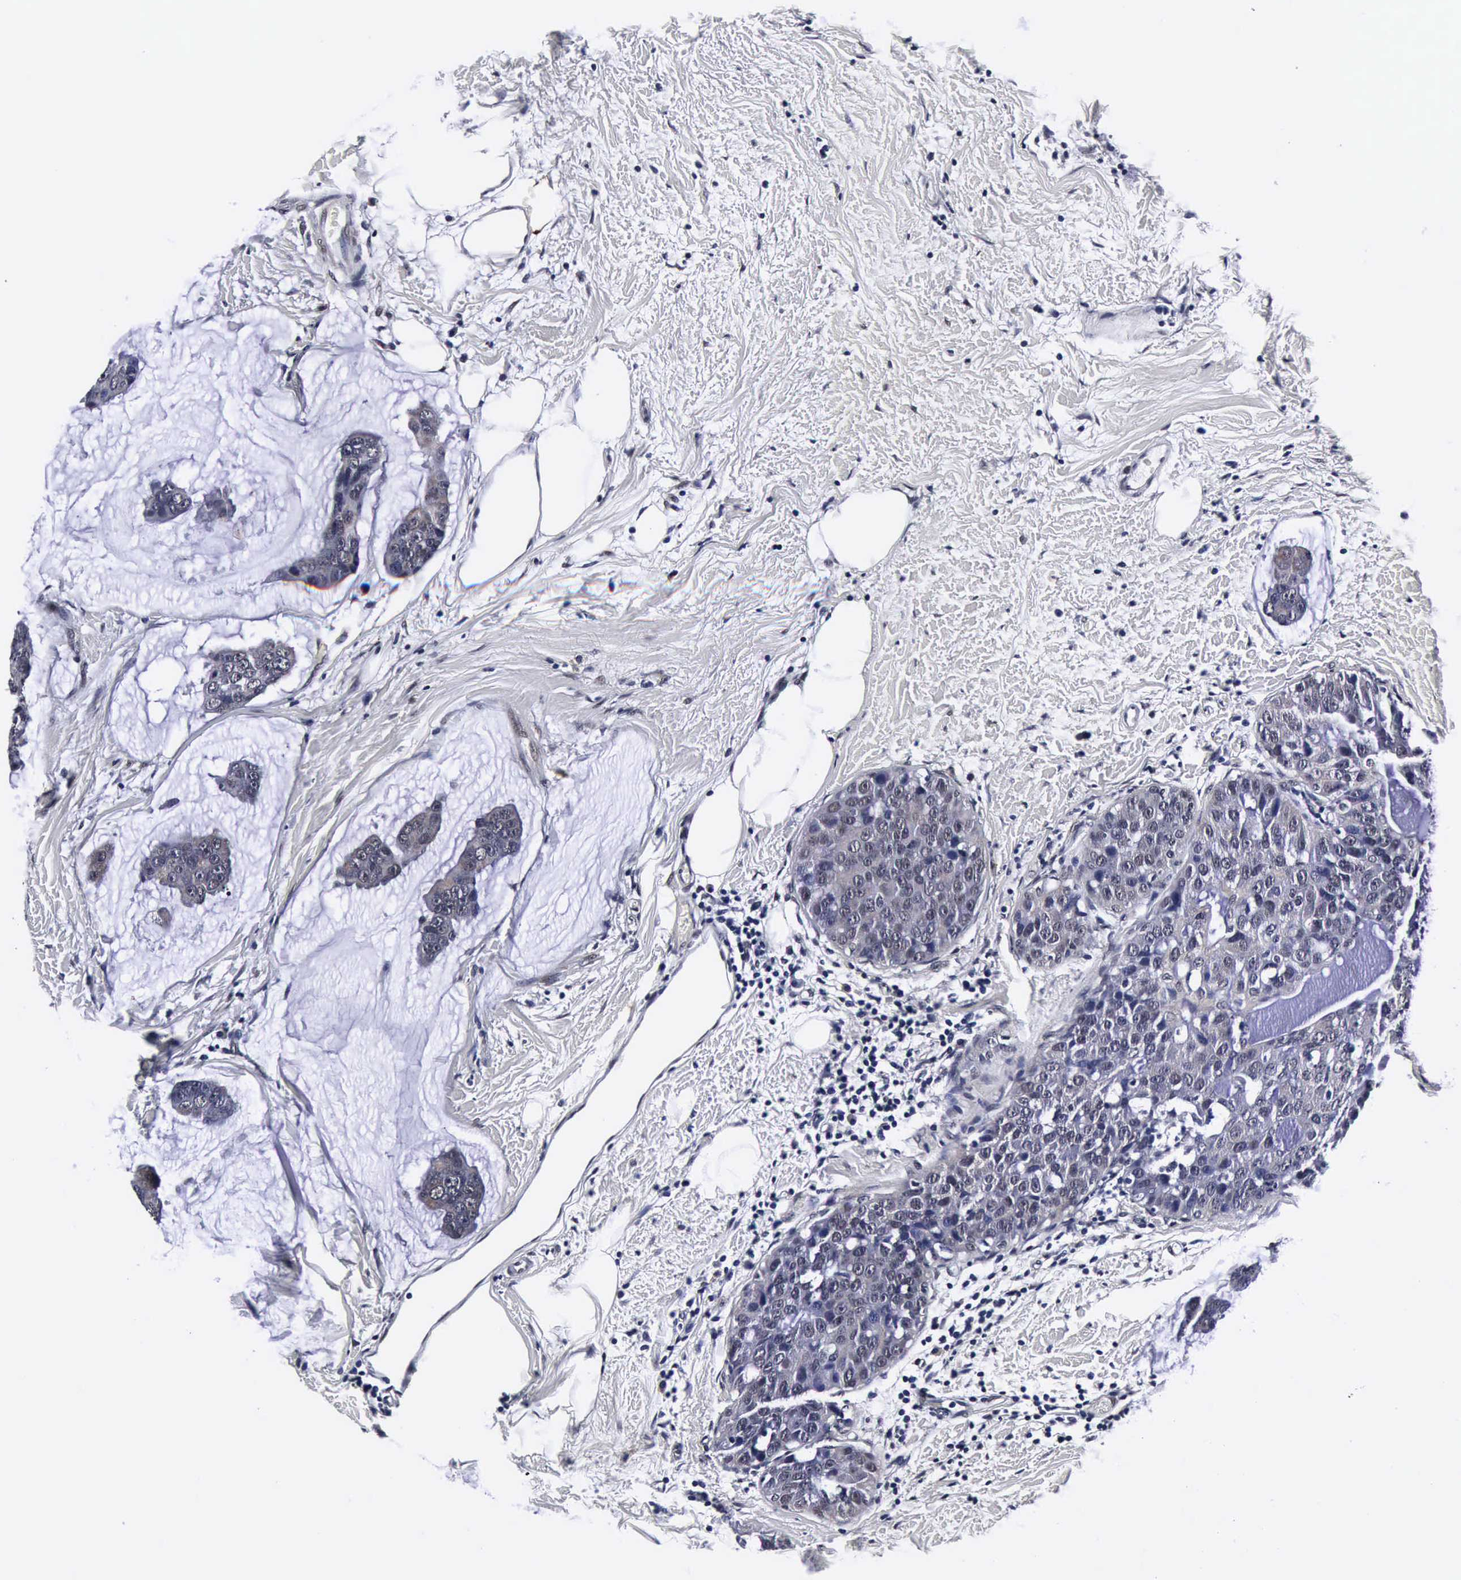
{"staining": {"intensity": "weak", "quantity": ">75%", "location": "nuclear"}, "tissue": "breast cancer", "cell_type": "Tumor cells", "image_type": "cancer", "snomed": [{"axis": "morphology", "description": "Normal tissue, NOS"}, {"axis": "morphology", "description": "Duct carcinoma"}, {"axis": "topography", "description": "Breast"}], "caption": "A histopathology image showing weak nuclear positivity in approximately >75% of tumor cells in breast infiltrating ductal carcinoma, as visualized by brown immunohistochemical staining.", "gene": "UBC", "patient": {"sex": "female", "age": 50}}